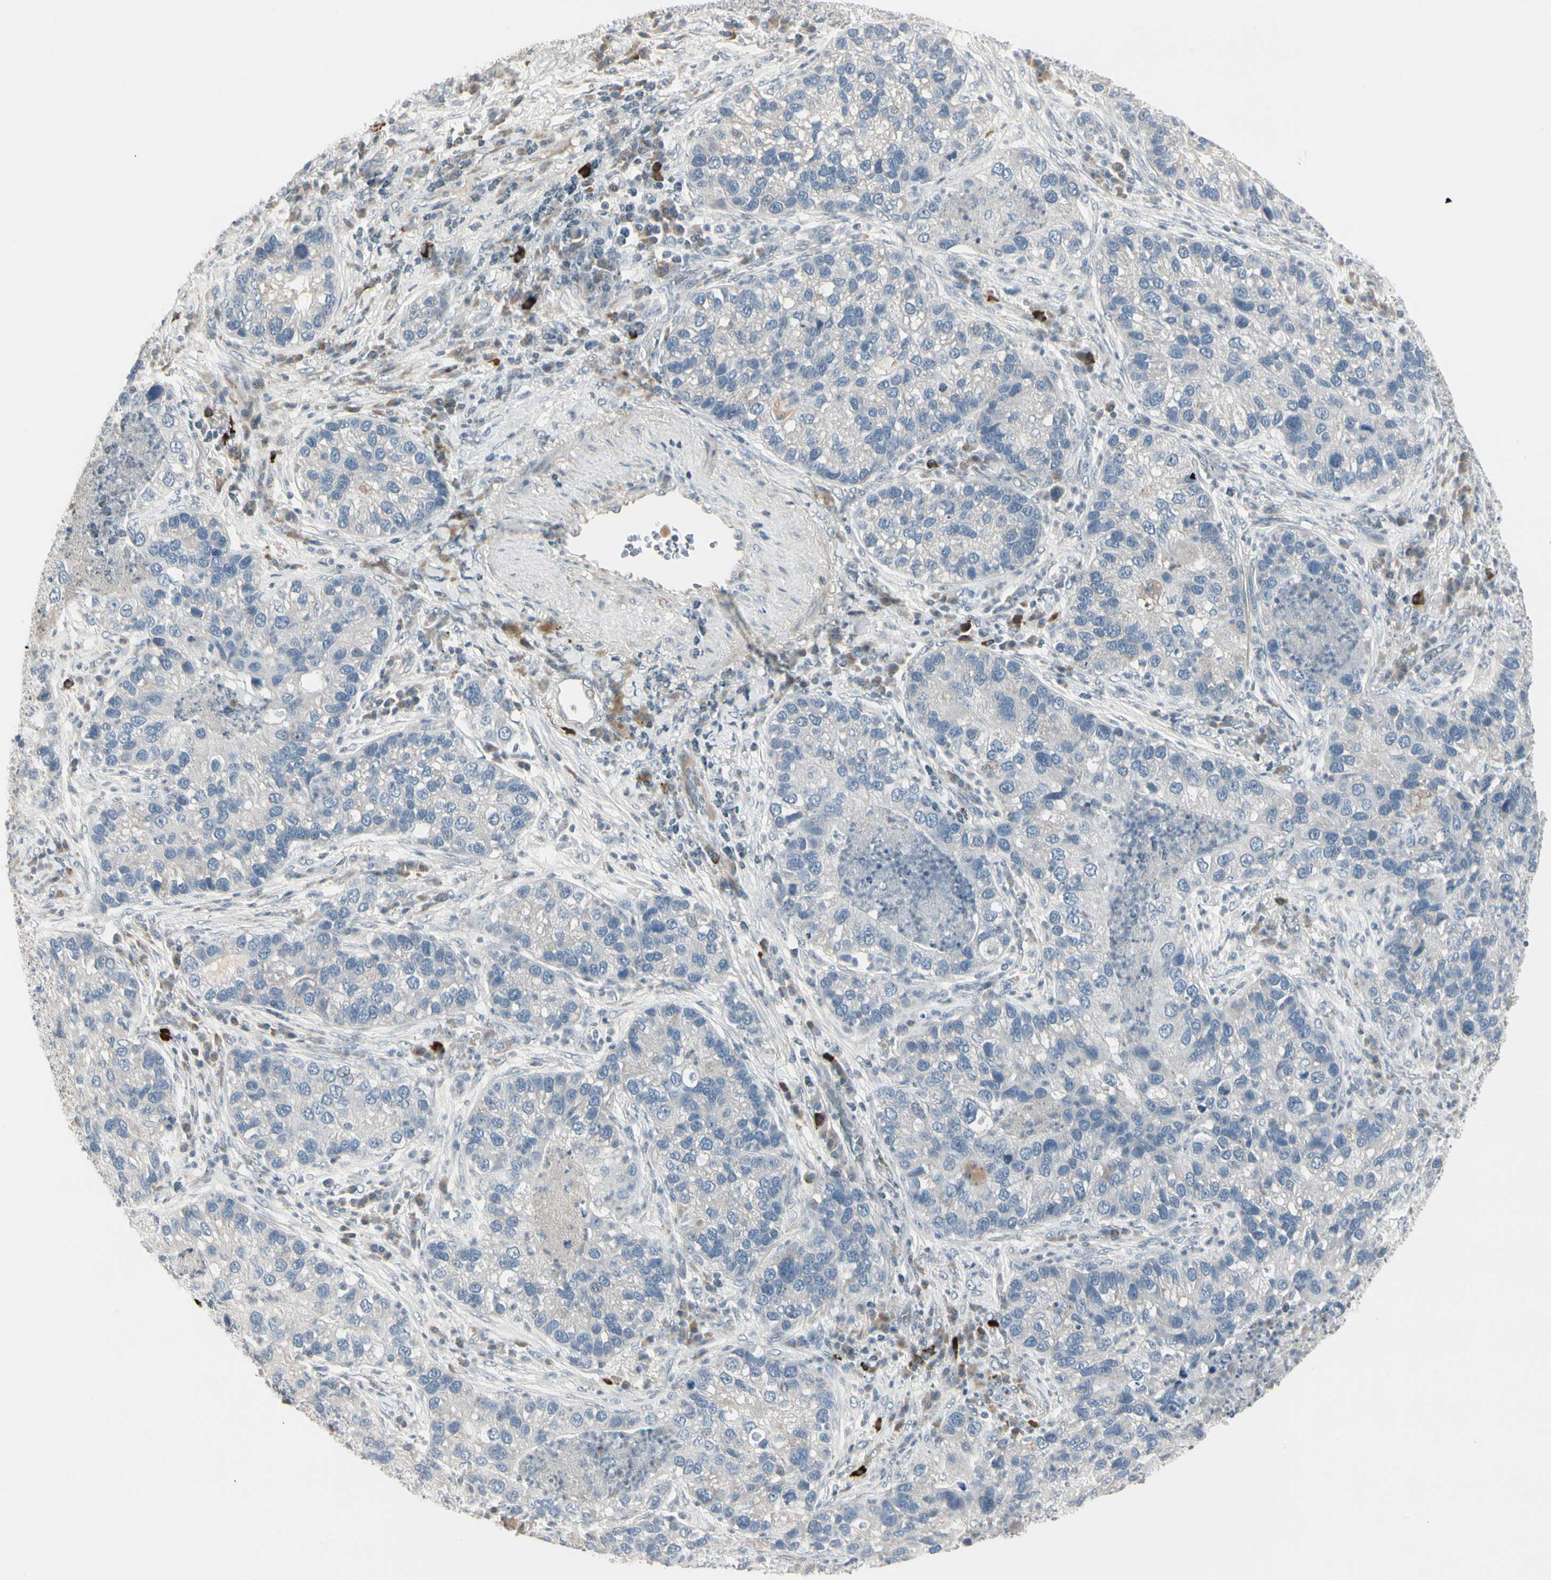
{"staining": {"intensity": "negative", "quantity": "none", "location": "none"}, "tissue": "lung cancer", "cell_type": "Tumor cells", "image_type": "cancer", "snomed": [{"axis": "morphology", "description": "Normal tissue, NOS"}, {"axis": "morphology", "description": "Adenocarcinoma, NOS"}, {"axis": "topography", "description": "Bronchus"}, {"axis": "topography", "description": "Lung"}], "caption": "Lung cancer was stained to show a protein in brown. There is no significant expression in tumor cells.", "gene": "DMPK", "patient": {"sex": "male", "age": 54}}